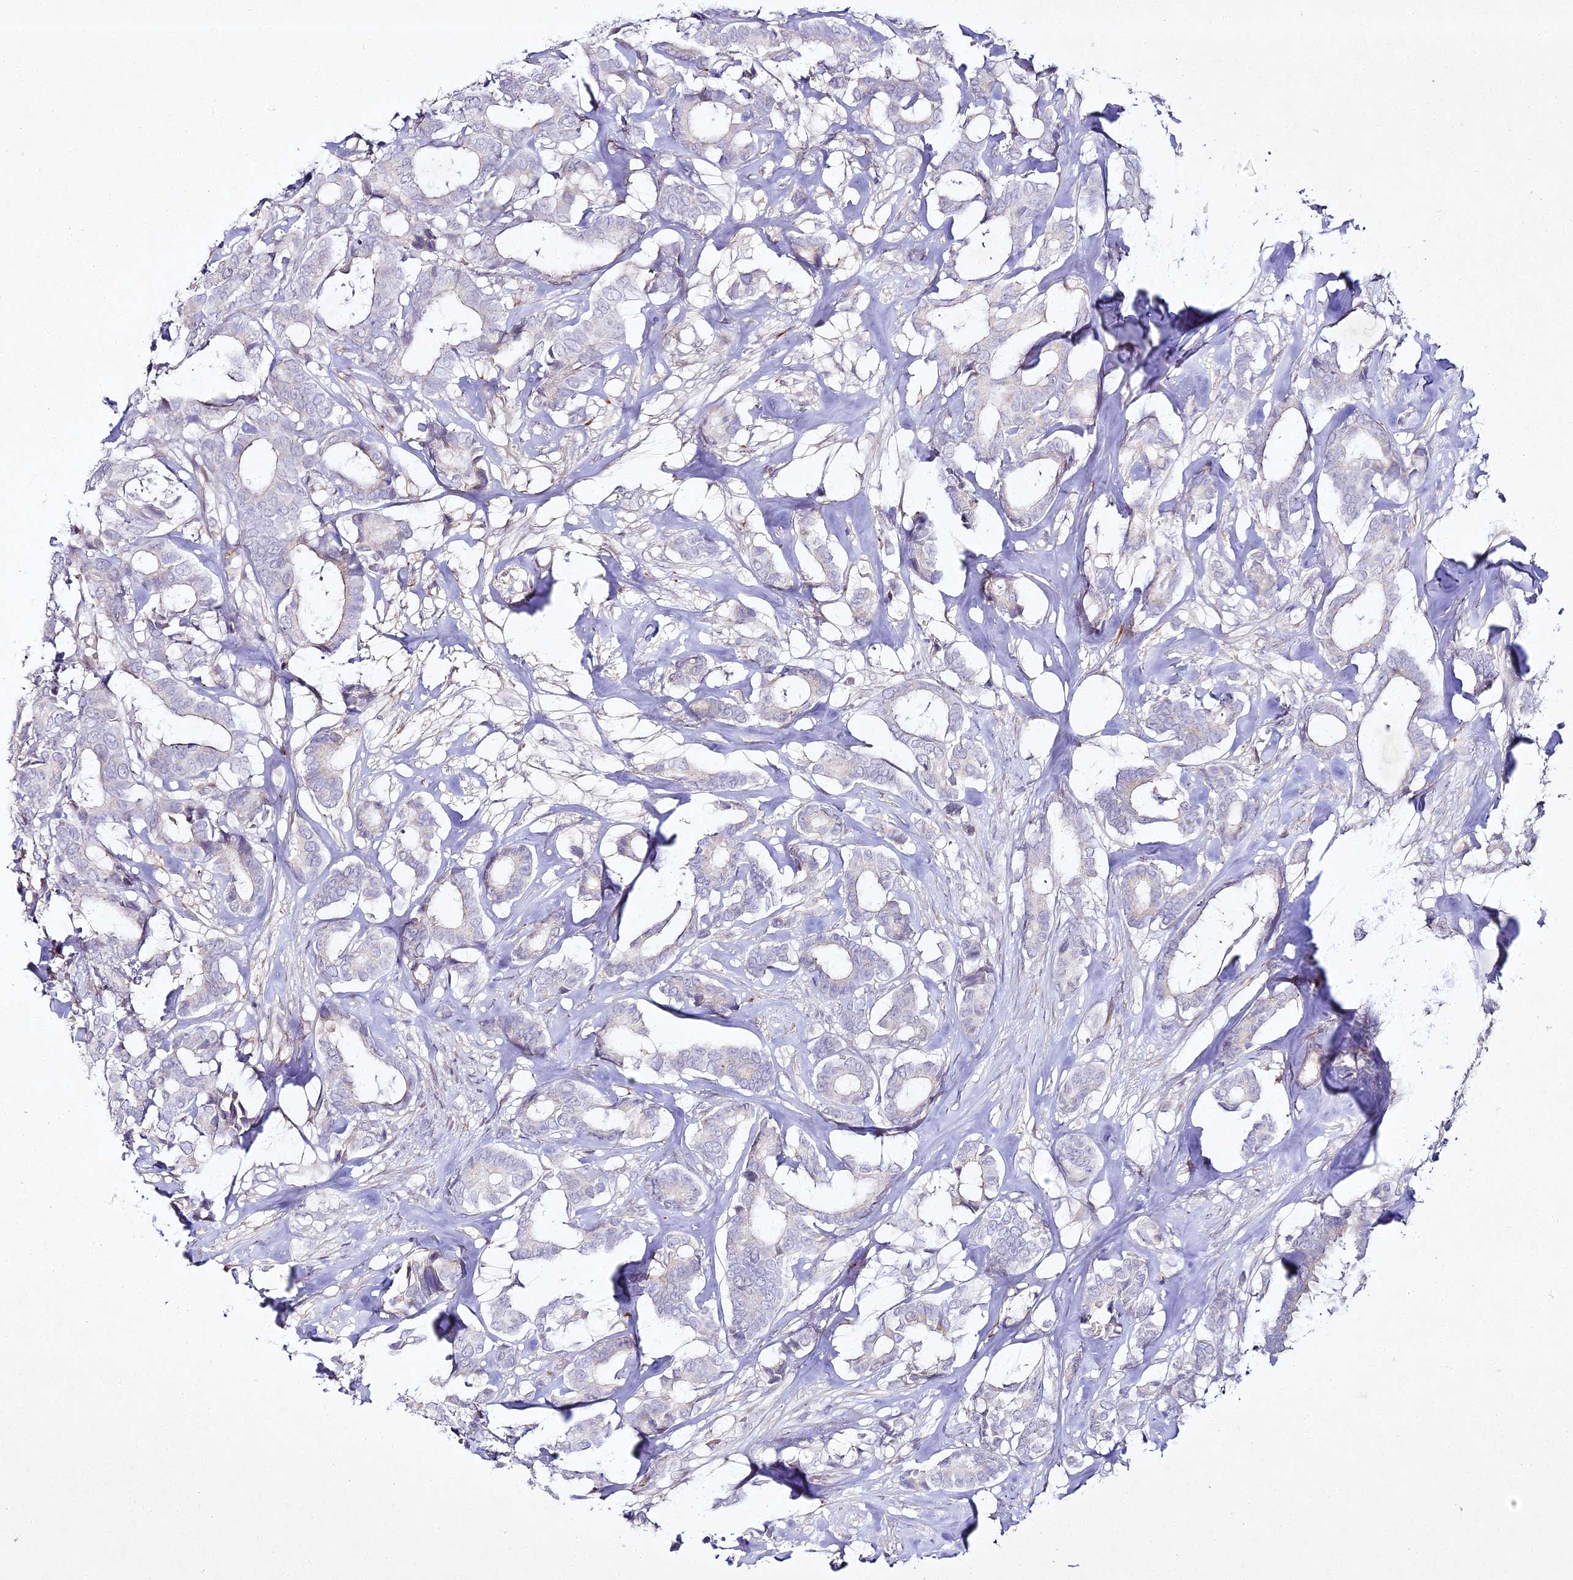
{"staining": {"intensity": "negative", "quantity": "none", "location": "none"}, "tissue": "breast cancer", "cell_type": "Tumor cells", "image_type": "cancer", "snomed": [{"axis": "morphology", "description": "Duct carcinoma"}, {"axis": "topography", "description": "Breast"}], "caption": "DAB (3,3'-diaminobenzidine) immunohistochemical staining of breast intraductal carcinoma displays no significant expression in tumor cells.", "gene": "ALPG", "patient": {"sex": "female", "age": 87}}